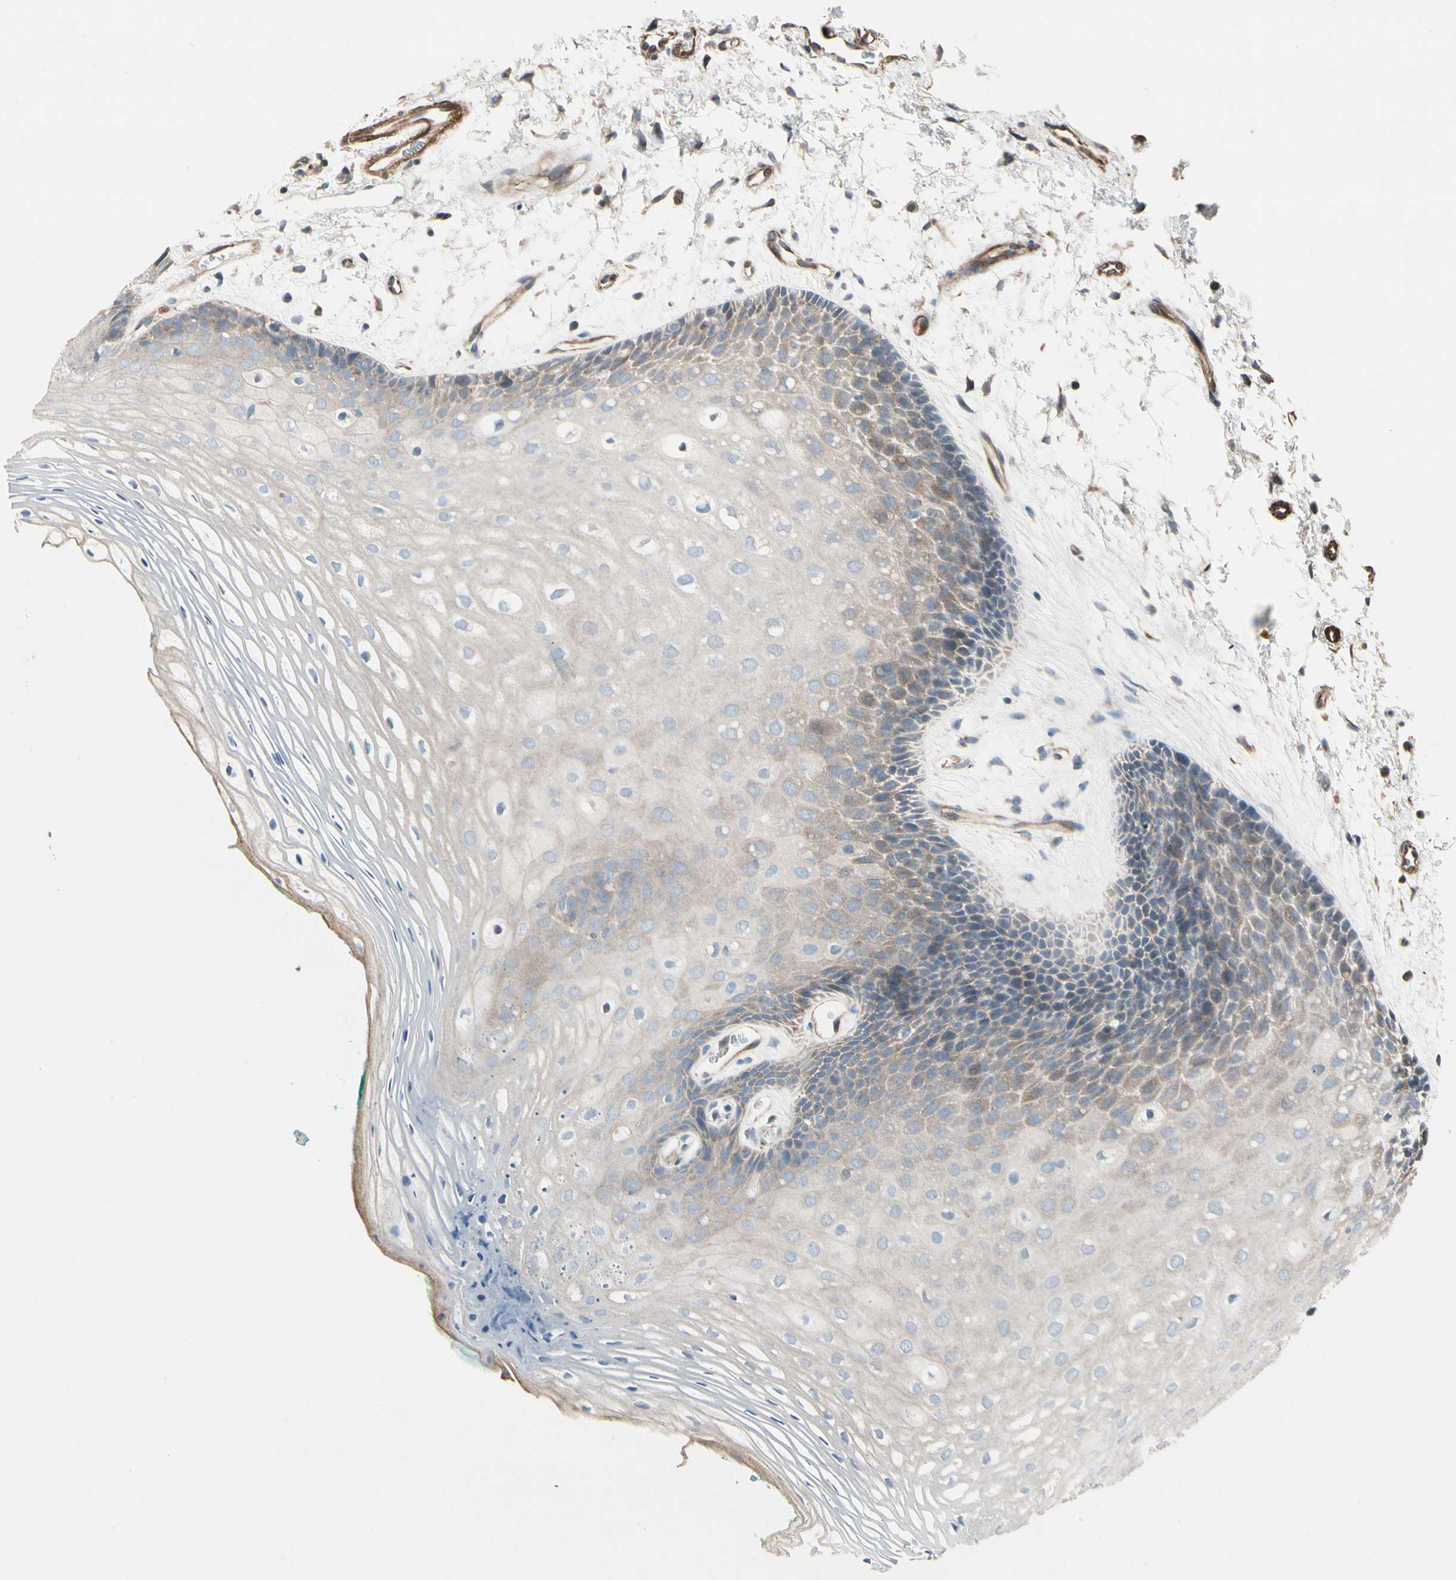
{"staining": {"intensity": "weak", "quantity": "25%-75%", "location": "cytoplasmic/membranous"}, "tissue": "oral mucosa", "cell_type": "Squamous epithelial cells", "image_type": "normal", "snomed": [{"axis": "morphology", "description": "Normal tissue, NOS"}, {"axis": "topography", "description": "Skeletal muscle"}, {"axis": "topography", "description": "Oral tissue"}, {"axis": "topography", "description": "Peripheral nerve tissue"}], "caption": "An immunohistochemistry (IHC) histopathology image of normal tissue is shown. Protein staining in brown highlights weak cytoplasmic/membranous positivity in oral mucosa within squamous epithelial cells.", "gene": "TPM1", "patient": {"sex": "female", "age": 84}}